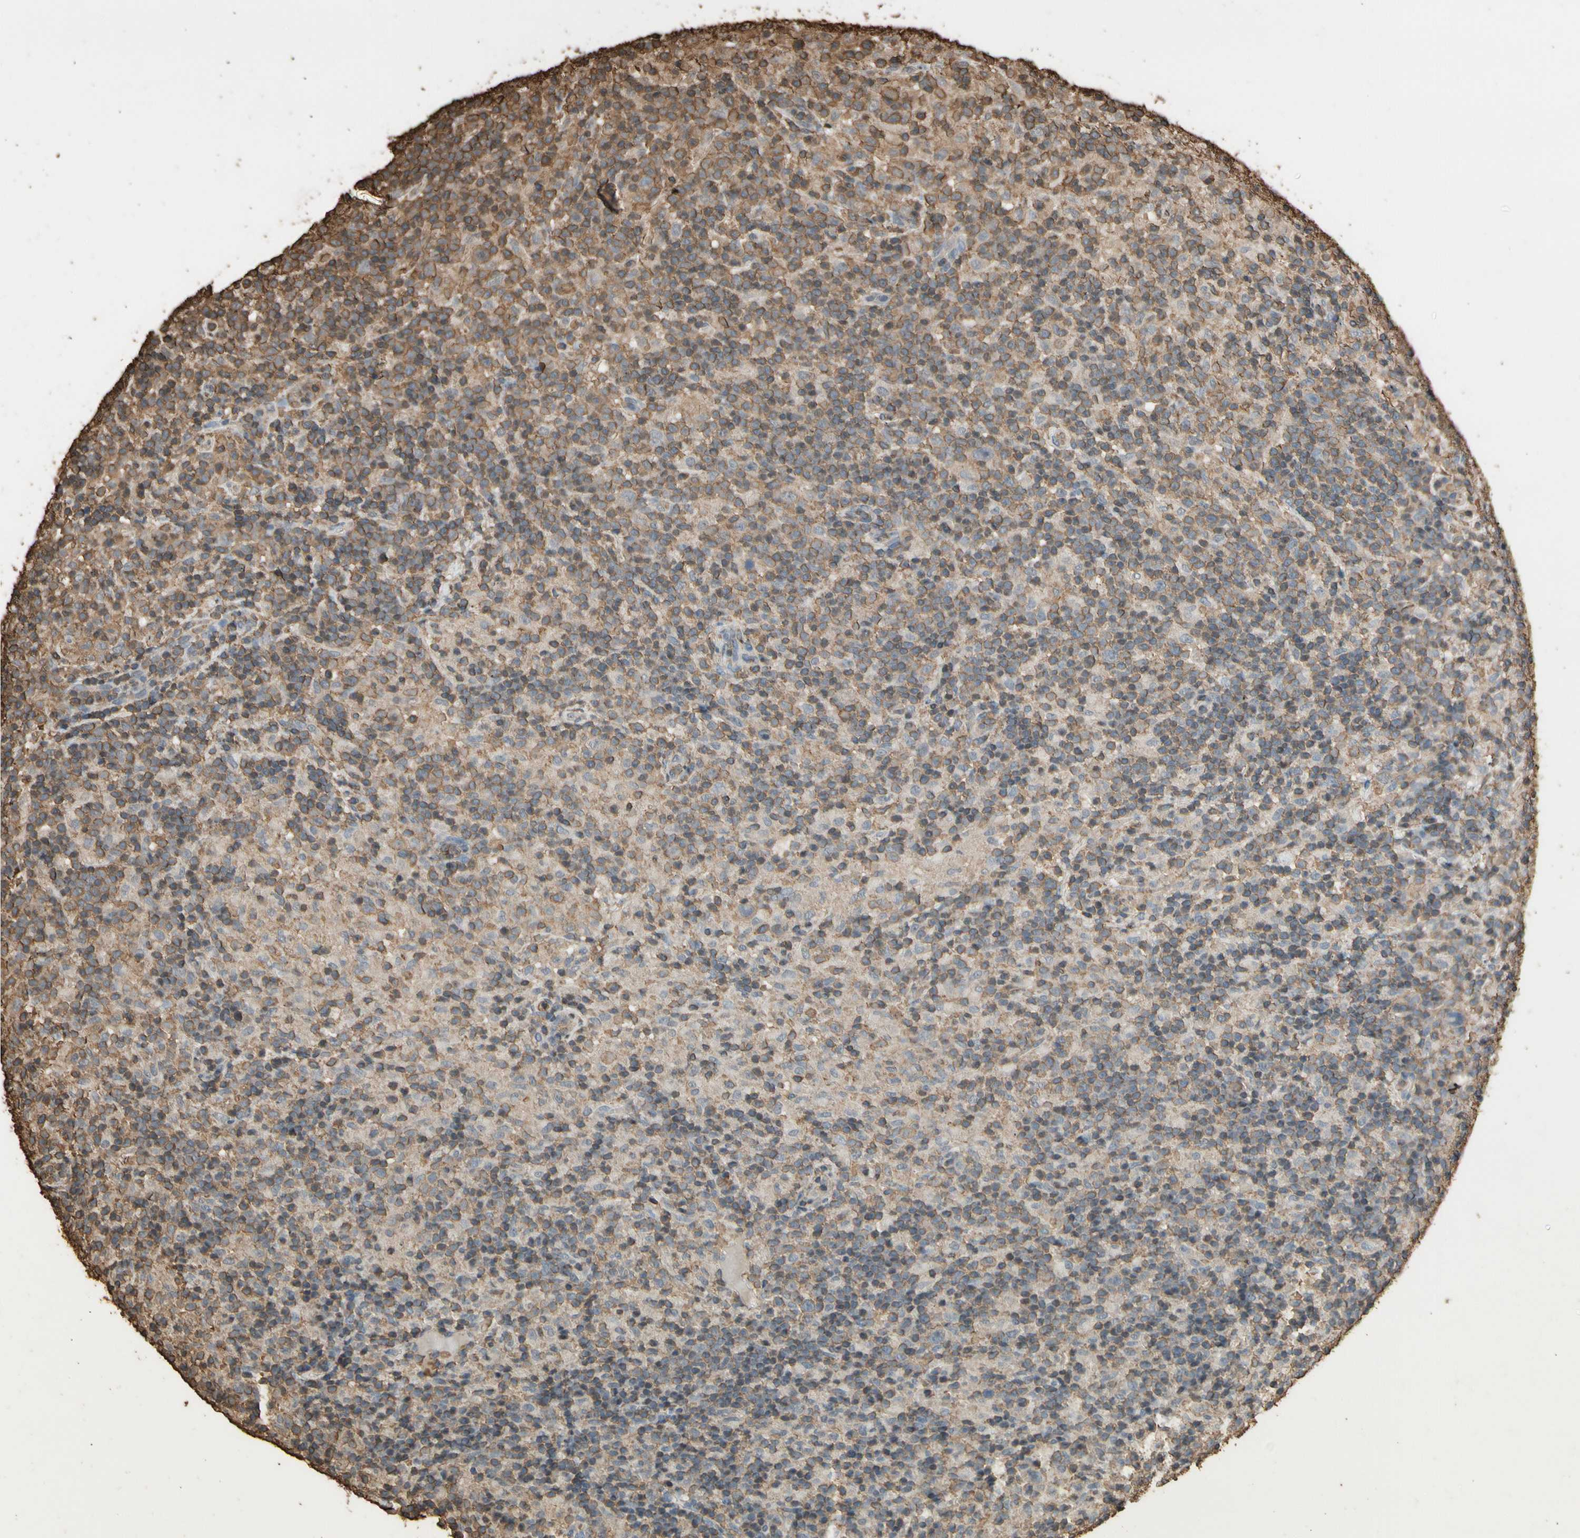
{"staining": {"intensity": "weak", "quantity": ">75%", "location": "cytoplasmic/membranous"}, "tissue": "lymphoma", "cell_type": "Tumor cells", "image_type": "cancer", "snomed": [{"axis": "morphology", "description": "Hodgkin's disease, NOS"}, {"axis": "topography", "description": "Lymph node"}], "caption": "Weak cytoplasmic/membranous protein staining is appreciated in approximately >75% of tumor cells in Hodgkin's disease. Nuclei are stained in blue.", "gene": "TNFSF13B", "patient": {"sex": "male", "age": 70}}